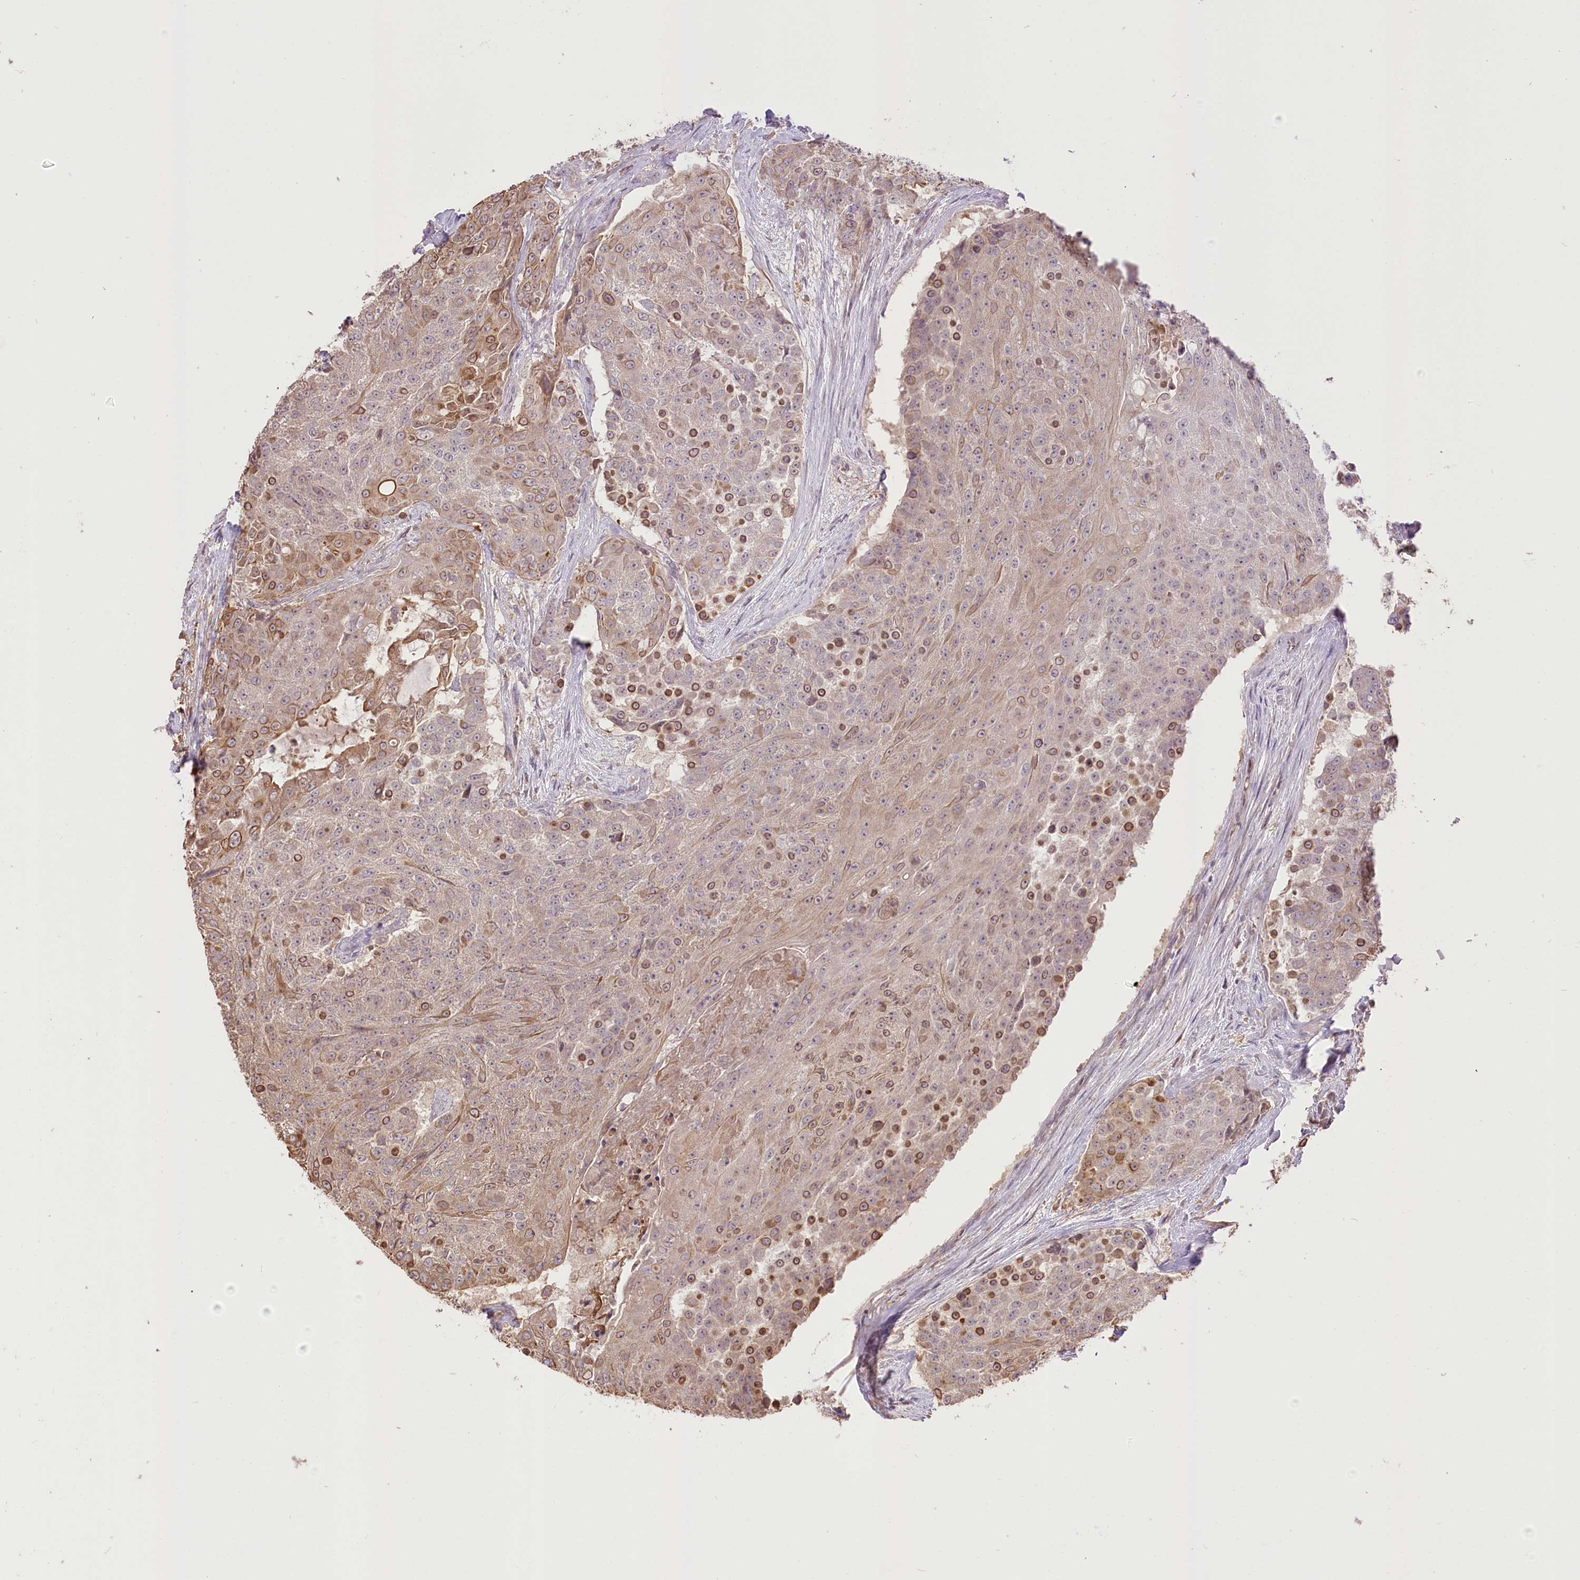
{"staining": {"intensity": "moderate", "quantity": "25%-75%", "location": "cytoplasmic/membranous"}, "tissue": "urothelial cancer", "cell_type": "Tumor cells", "image_type": "cancer", "snomed": [{"axis": "morphology", "description": "Urothelial carcinoma, High grade"}, {"axis": "topography", "description": "Urinary bladder"}], "caption": "Urothelial cancer tissue displays moderate cytoplasmic/membranous staining in approximately 25%-75% of tumor cells", "gene": "R3HDM2", "patient": {"sex": "female", "age": 63}}